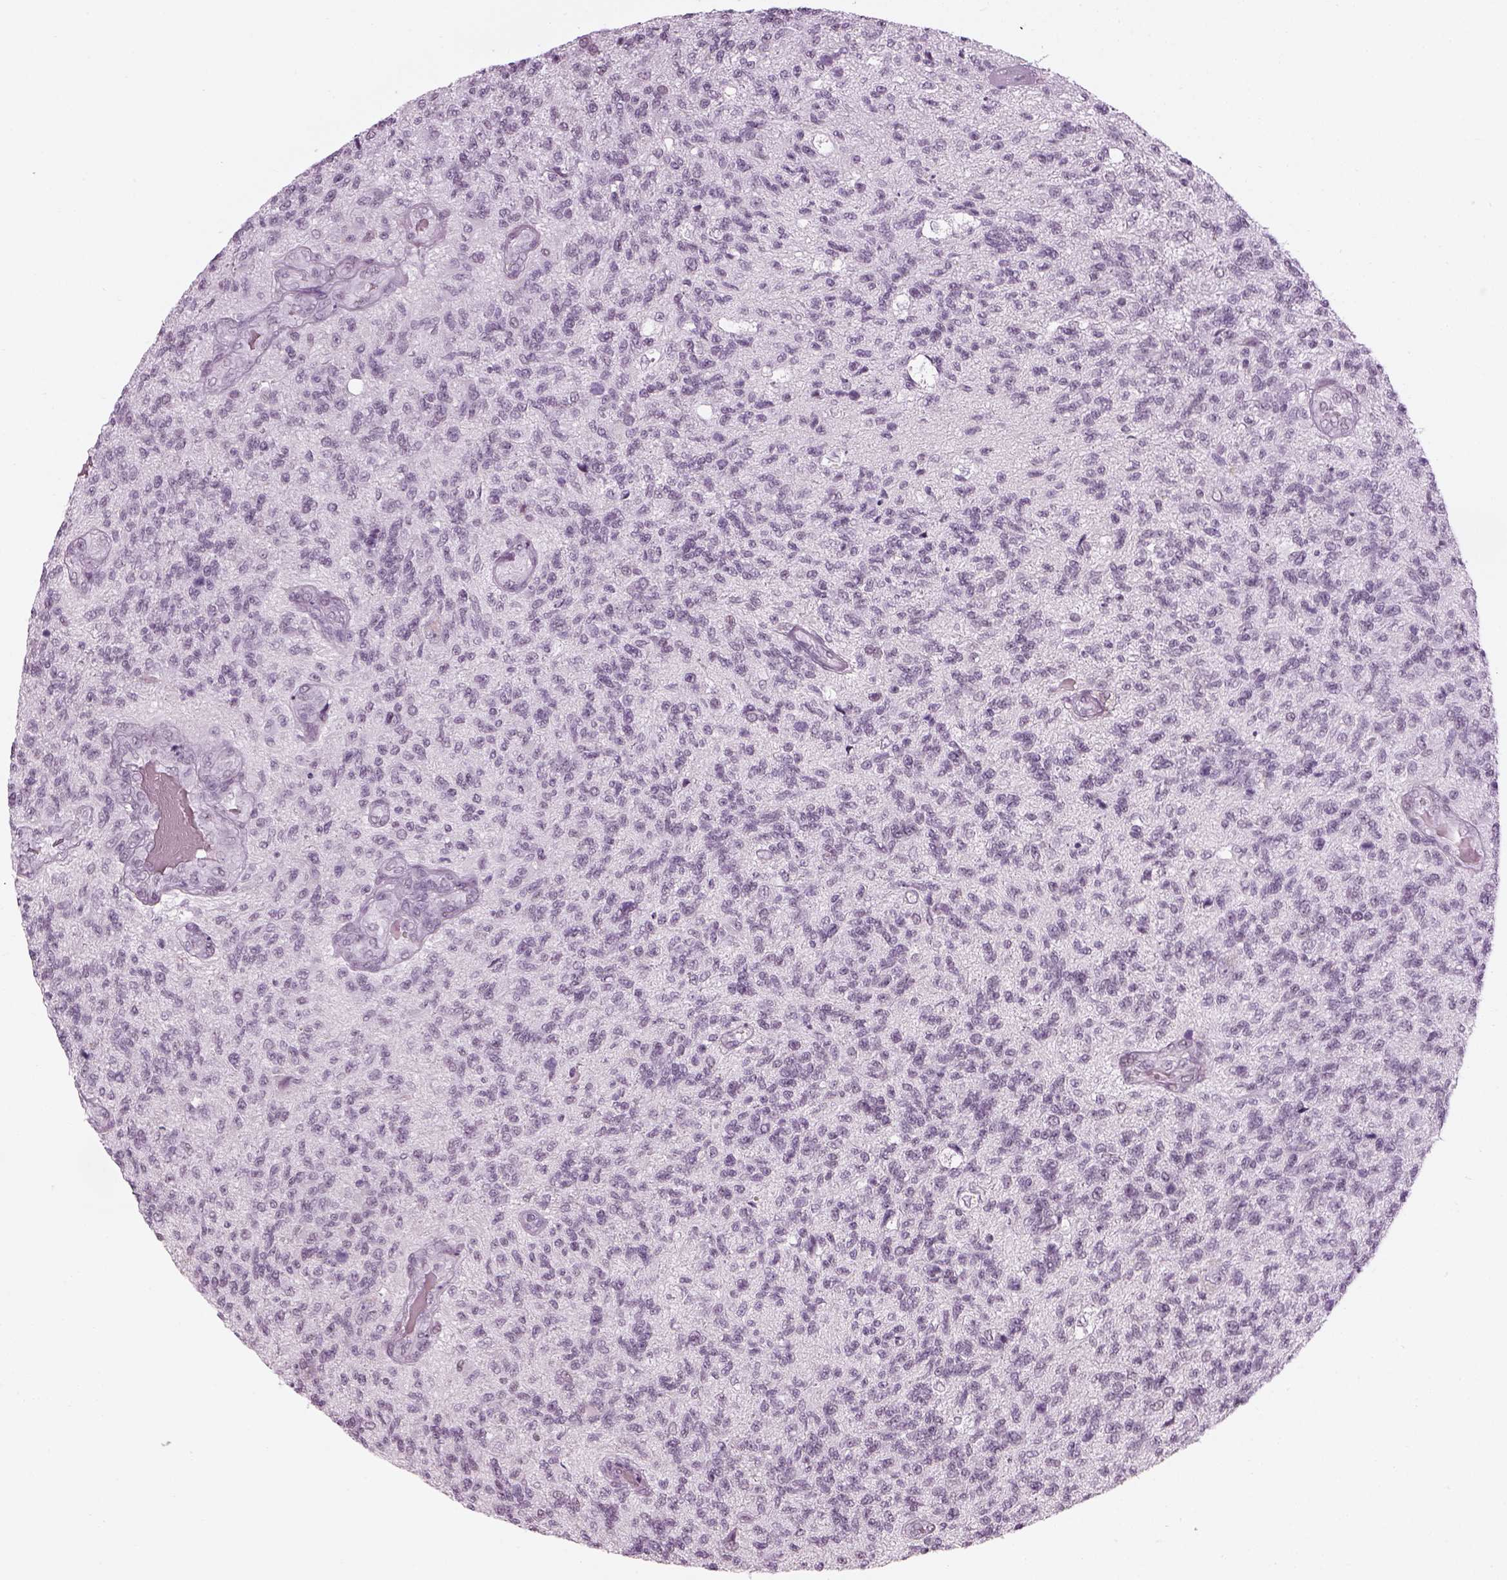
{"staining": {"intensity": "negative", "quantity": "none", "location": "none"}, "tissue": "glioma", "cell_type": "Tumor cells", "image_type": "cancer", "snomed": [{"axis": "morphology", "description": "Glioma, malignant, High grade"}, {"axis": "topography", "description": "Brain"}], "caption": "A high-resolution photomicrograph shows immunohistochemistry (IHC) staining of glioma, which exhibits no significant staining in tumor cells.", "gene": "KCNG2", "patient": {"sex": "male", "age": 56}}